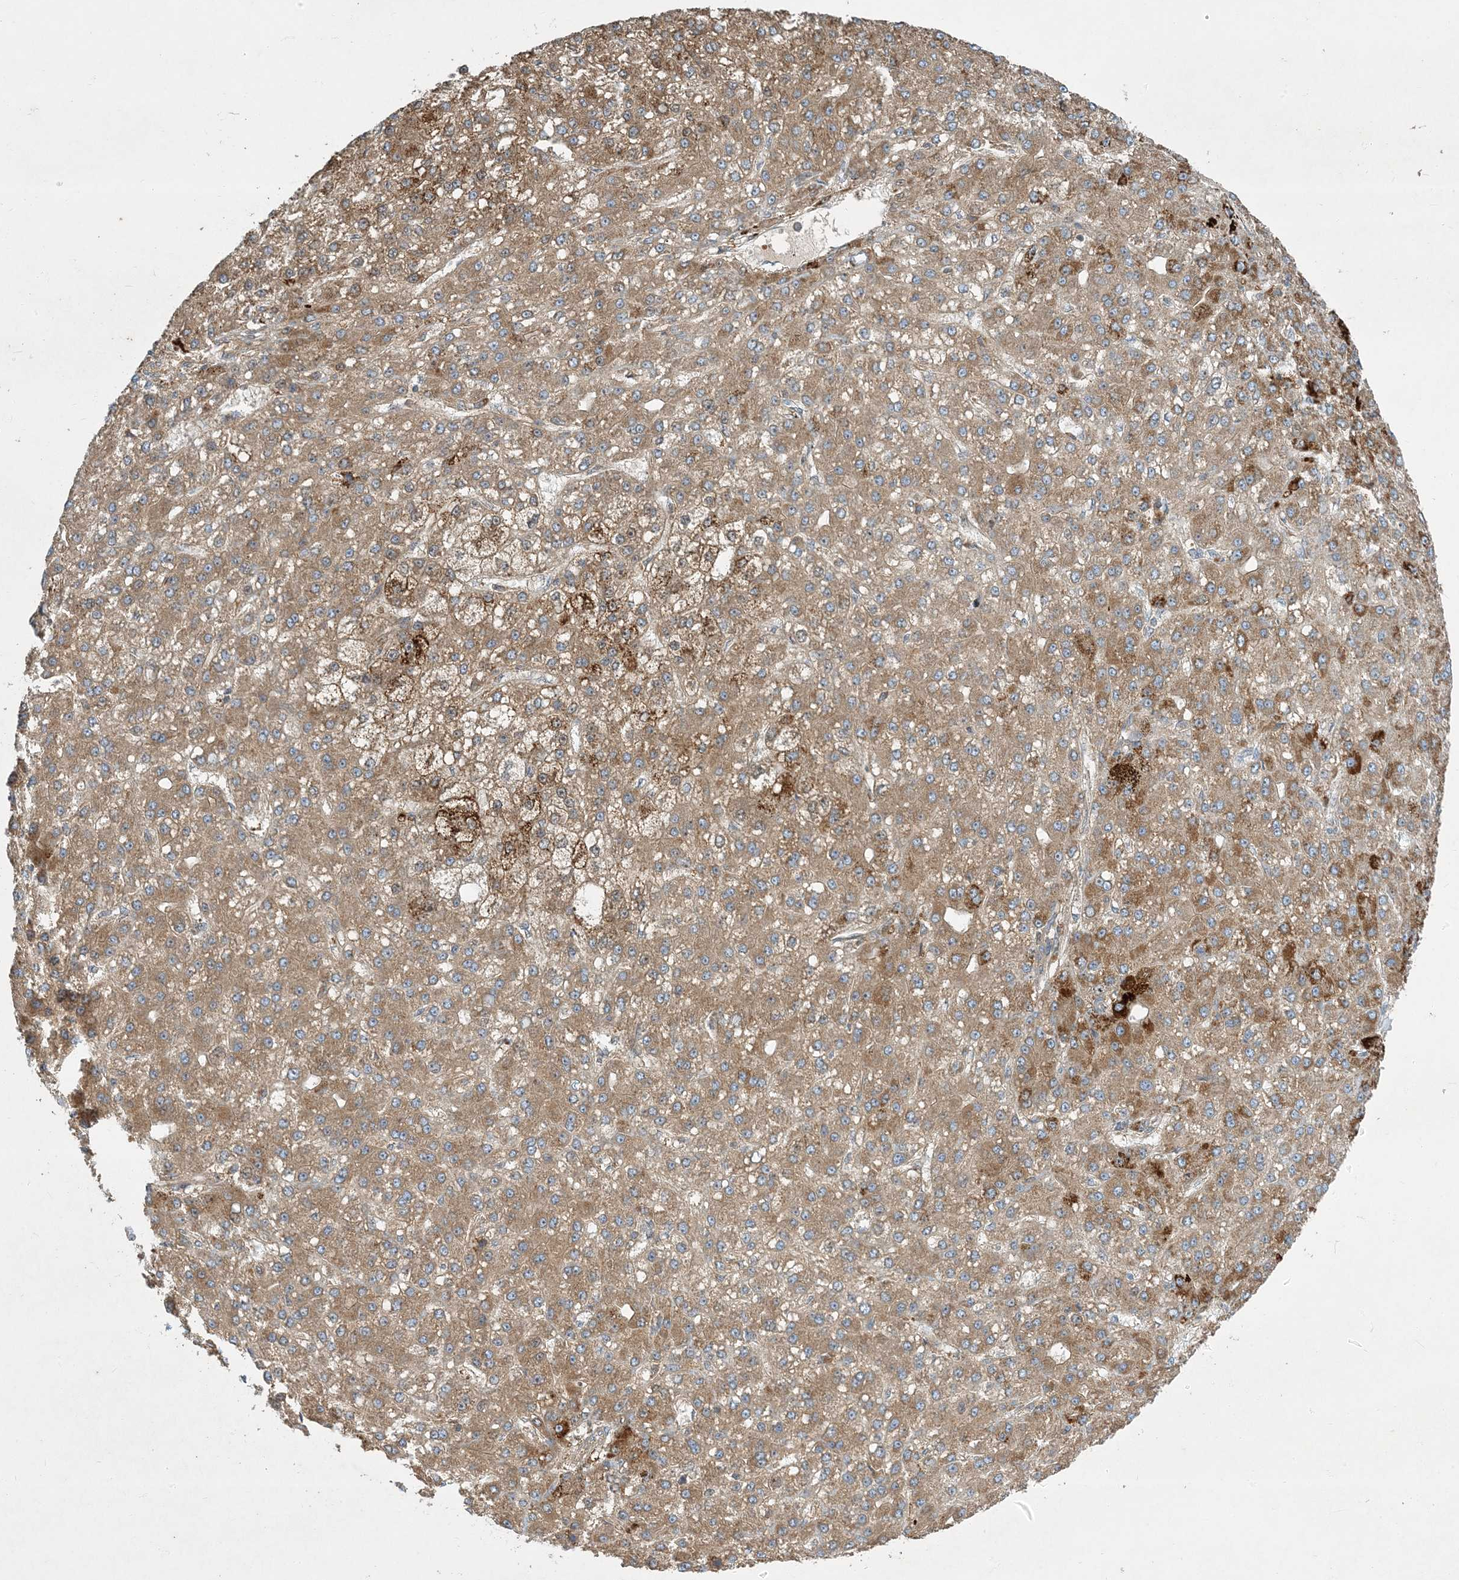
{"staining": {"intensity": "moderate", "quantity": ">75%", "location": "cytoplasmic/membranous"}, "tissue": "liver cancer", "cell_type": "Tumor cells", "image_type": "cancer", "snomed": [{"axis": "morphology", "description": "Carcinoma, Hepatocellular, NOS"}, {"axis": "topography", "description": "Liver"}], "caption": "The immunohistochemical stain highlights moderate cytoplasmic/membranous positivity in tumor cells of liver hepatocellular carcinoma tissue.", "gene": "LTN1", "patient": {"sex": "male", "age": 67}}